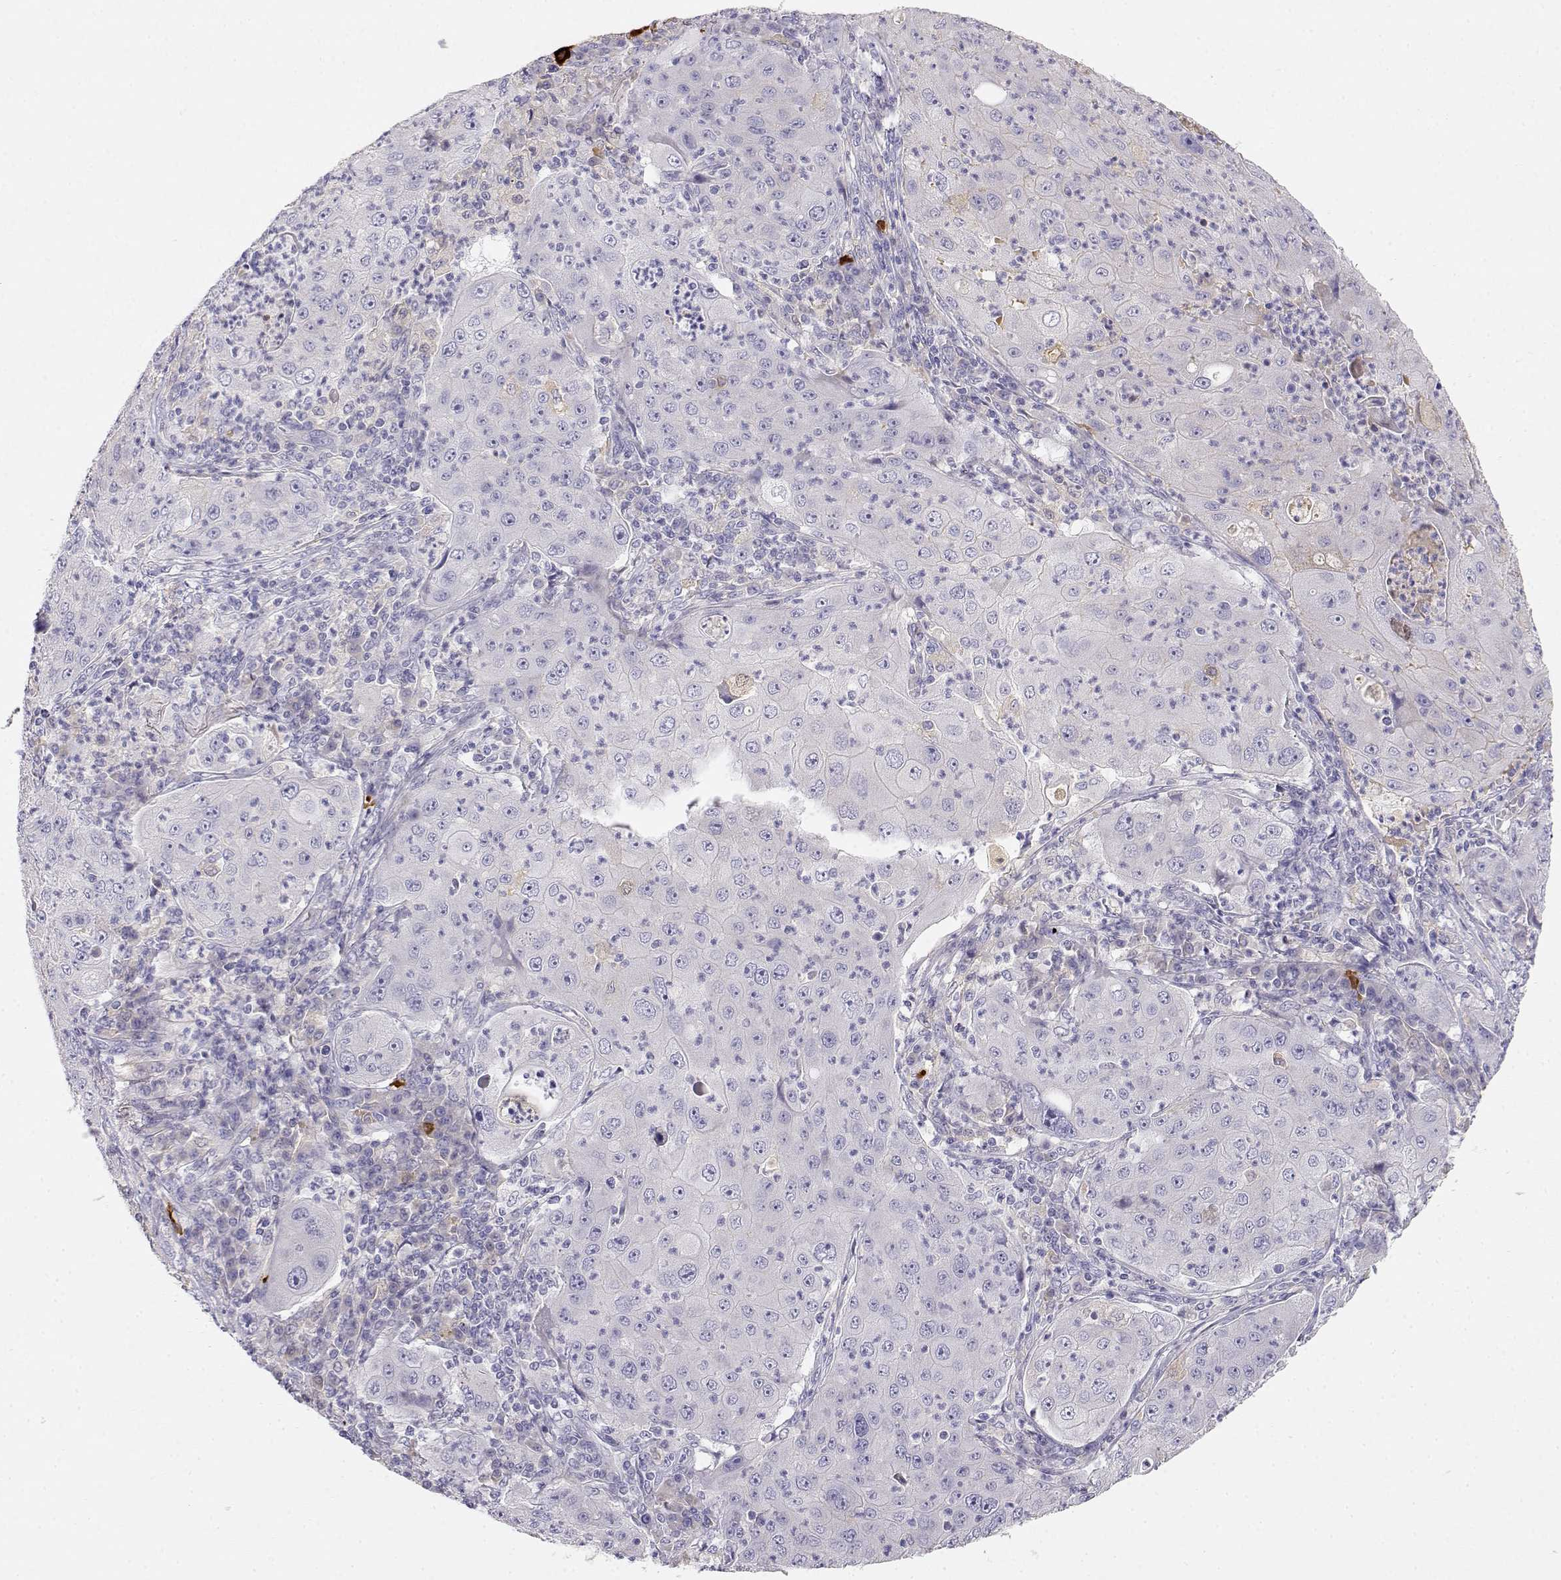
{"staining": {"intensity": "negative", "quantity": "none", "location": "none"}, "tissue": "lung cancer", "cell_type": "Tumor cells", "image_type": "cancer", "snomed": [{"axis": "morphology", "description": "Squamous cell carcinoma, NOS"}, {"axis": "topography", "description": "Lung"}], "caption": "This is a histopathology image of immunohistochemistry staining of lung cancer (squamous cell carcinoma), which shows no expression in tumor cells.", "gene": "GPR174", "patient": {"sex": "female", "age": 59}}